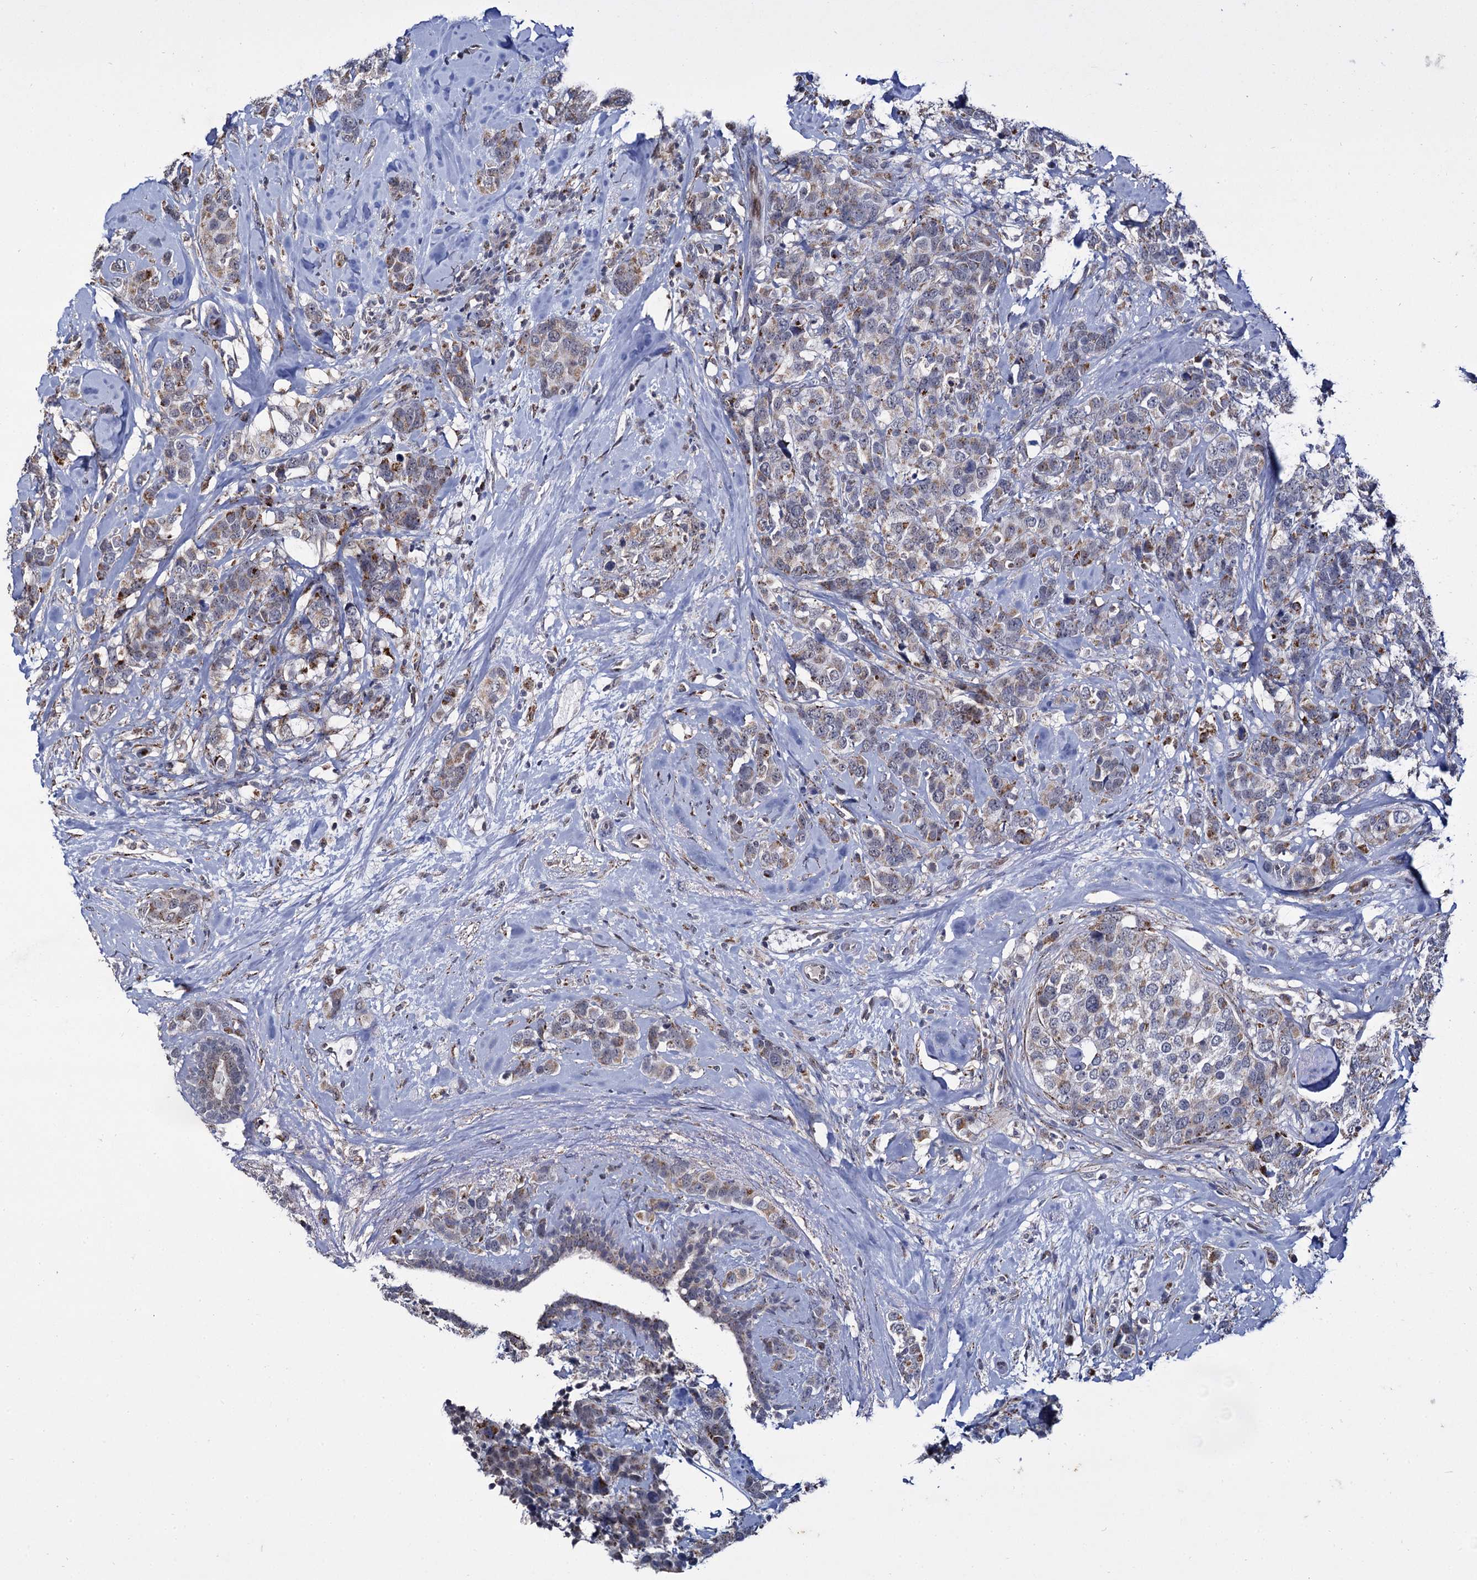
{"staining": {"intensity": "moderate", "quantity": "<25%", "location": "cytoplasmic/membranous"}, "tissue": "breast cancer", "cell_type": "Tumor cells", "image_type": "cancer", "snomed": [{"axis": "morphology", "description": "Lobular carcinoma"}, {"axis": "topography", "description": "Breast"}], "caption": "Human breast lobular carcinoma stained with a brown dye shows moderate cytoplasmic/membranous positive staining in about <25% of tumor cells.", "gene": "RPUSD4", "patient": {"sex": "female", "age": 59}}